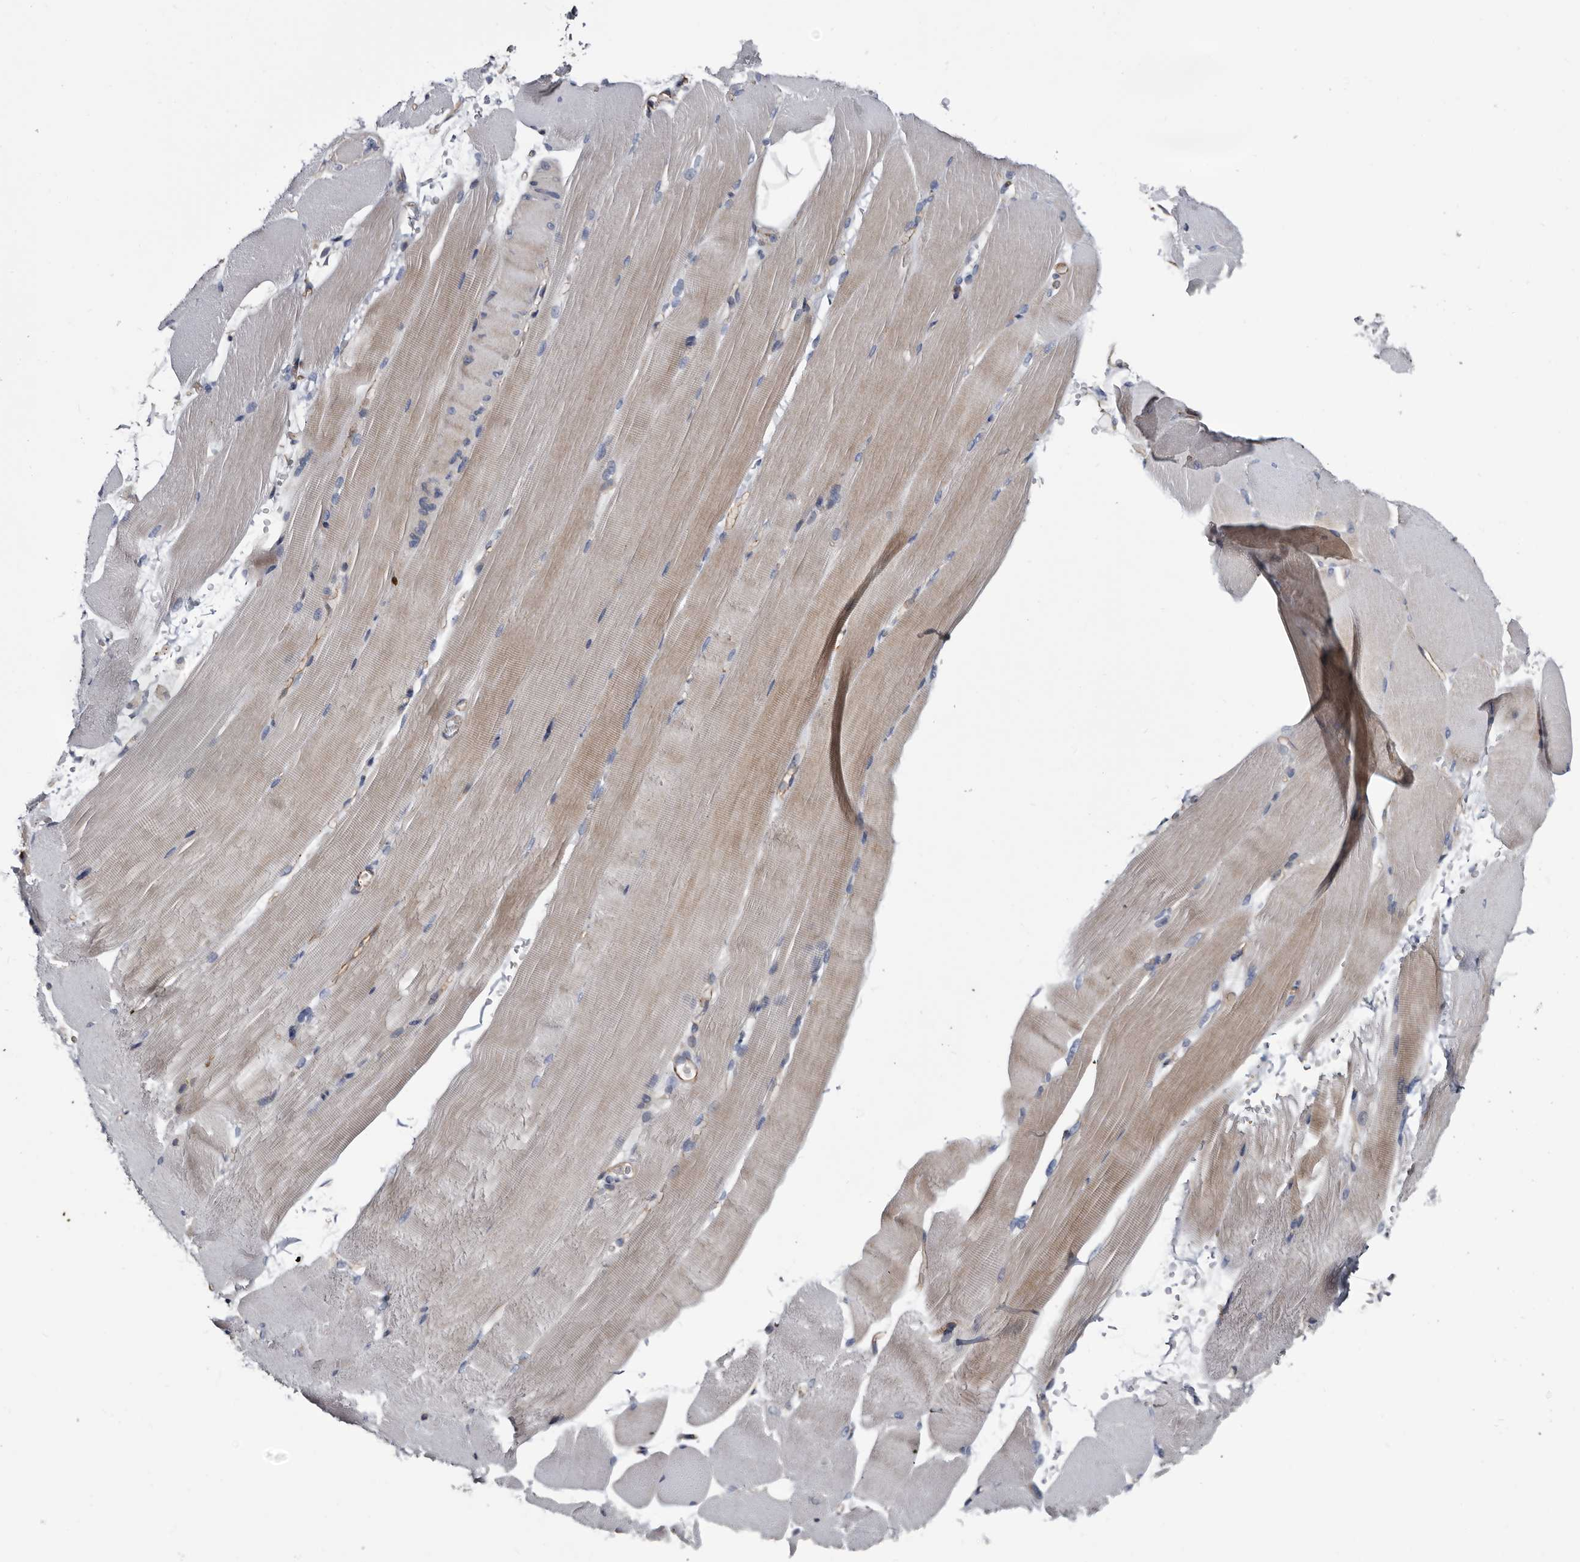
{"staining": {"intensity": "weak", "quantity": "25%-75%", "location": "cytoplasmic/membranous"}, "tissue": "skeletal muscle", "cell_type": "Myocytes", "image_type": "normal", "snomed": [{"axis": "morphology", "description": "Normal tissue, NOS"}, {"axis": "topography", "description": "Skeletal muscle"}, {"axis": "topography", "description": "Parathyroid gland"}], "caption": "Myocytes display low levels of weak cytoplasmic/membranous expression in about 25%-75% of cells in normal human skeletal muscle. Nuclei are stained in blue.", "gene": "TSPAN17", "patient": {"sex": "female", "age": 37}}